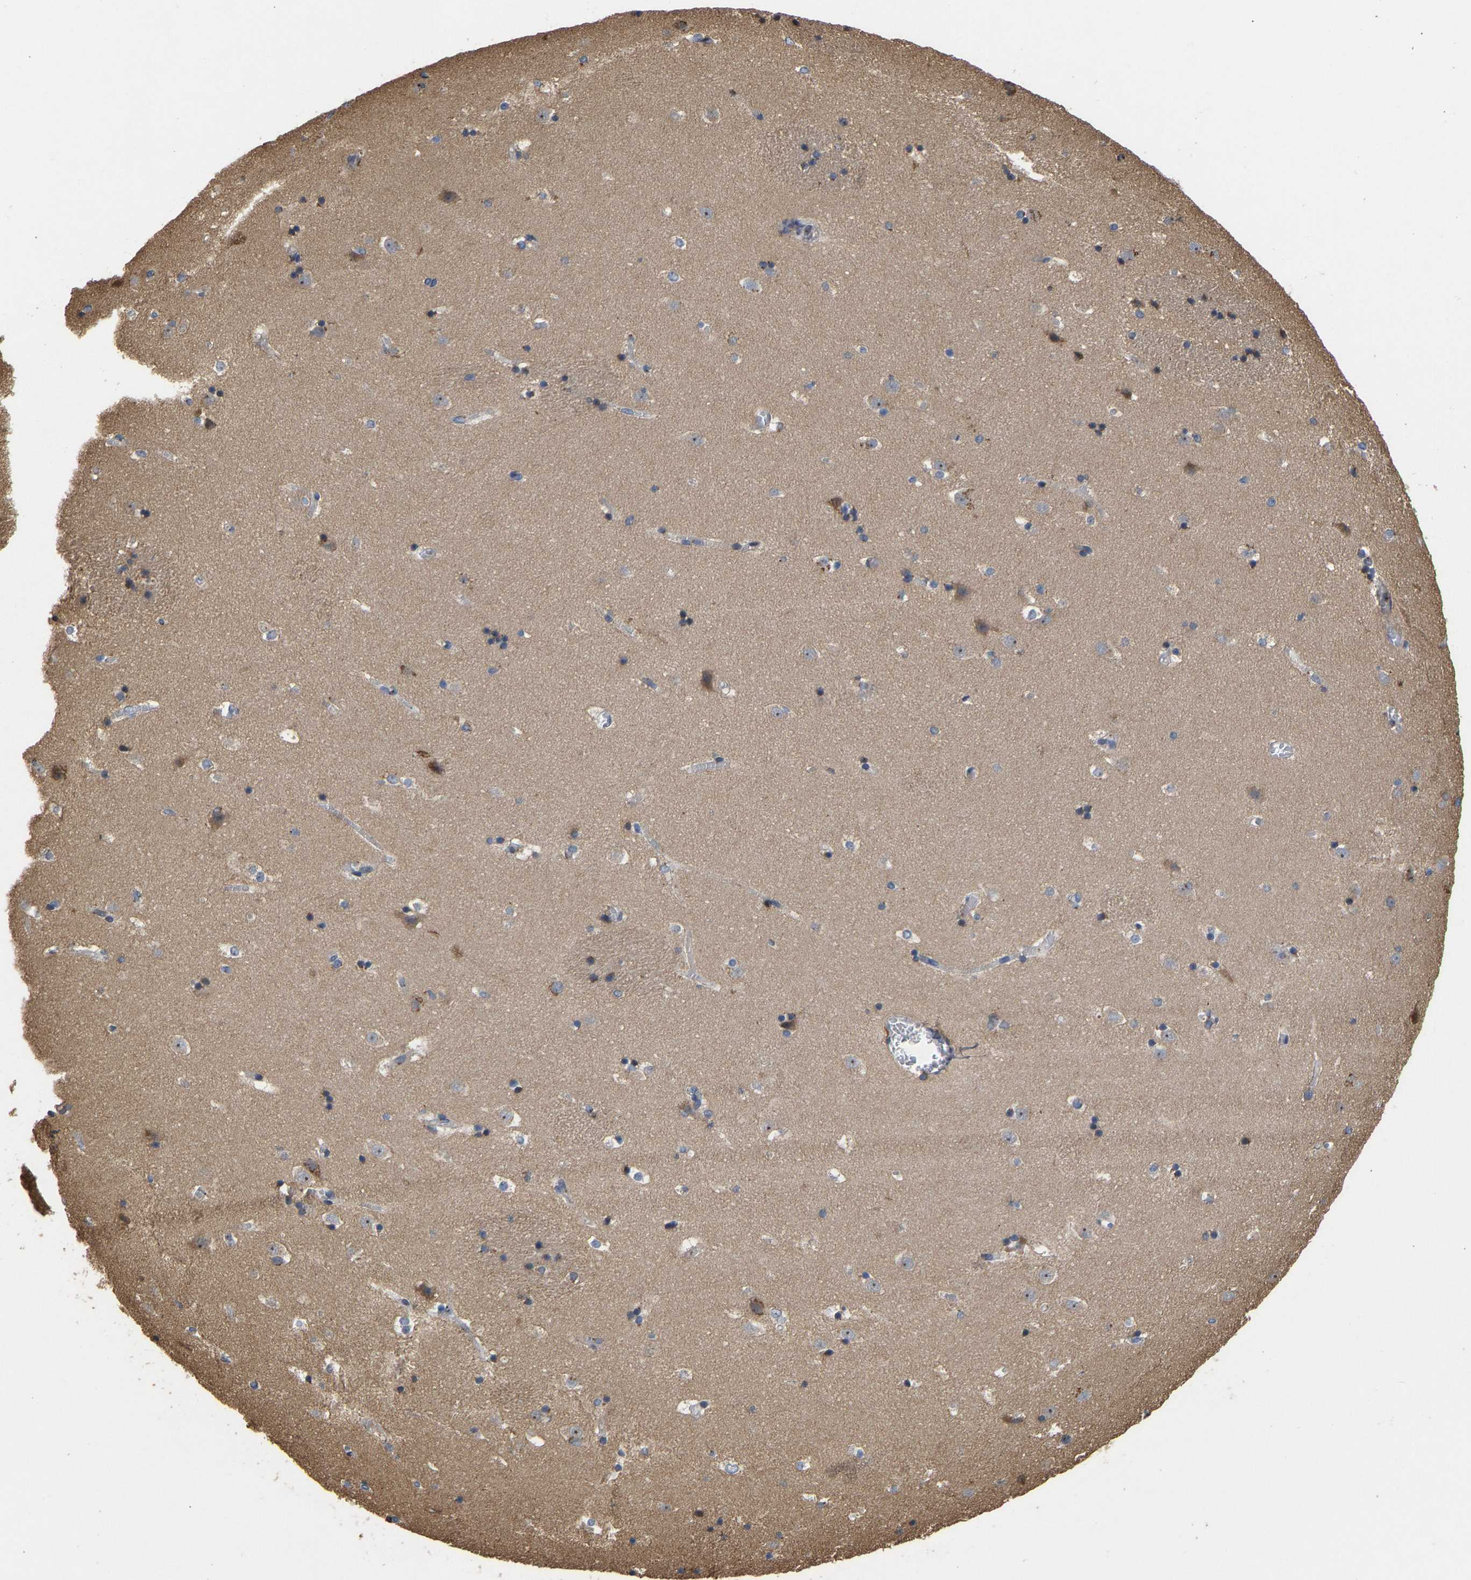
{"staining": {"intensity": "moderate", "quantity": "<25%", "location": "cytoplasmic/membranous"}, "tissue": "caudate", "cell_type": "Glial cells", "image_type": "normal", "snomed": [{"axis": "morphology", "description": "Normal tissue, NOS"}, {"axis": "topography", "description": "Lateral ventricle wall"}], "caption": "Glial cells demonstrate moderate cytoplasmic/membranous staining in approximately <25% of cells in normal caudate.", "gene": "YIPF4", "patient": {"sex": "male", "age": 45}}